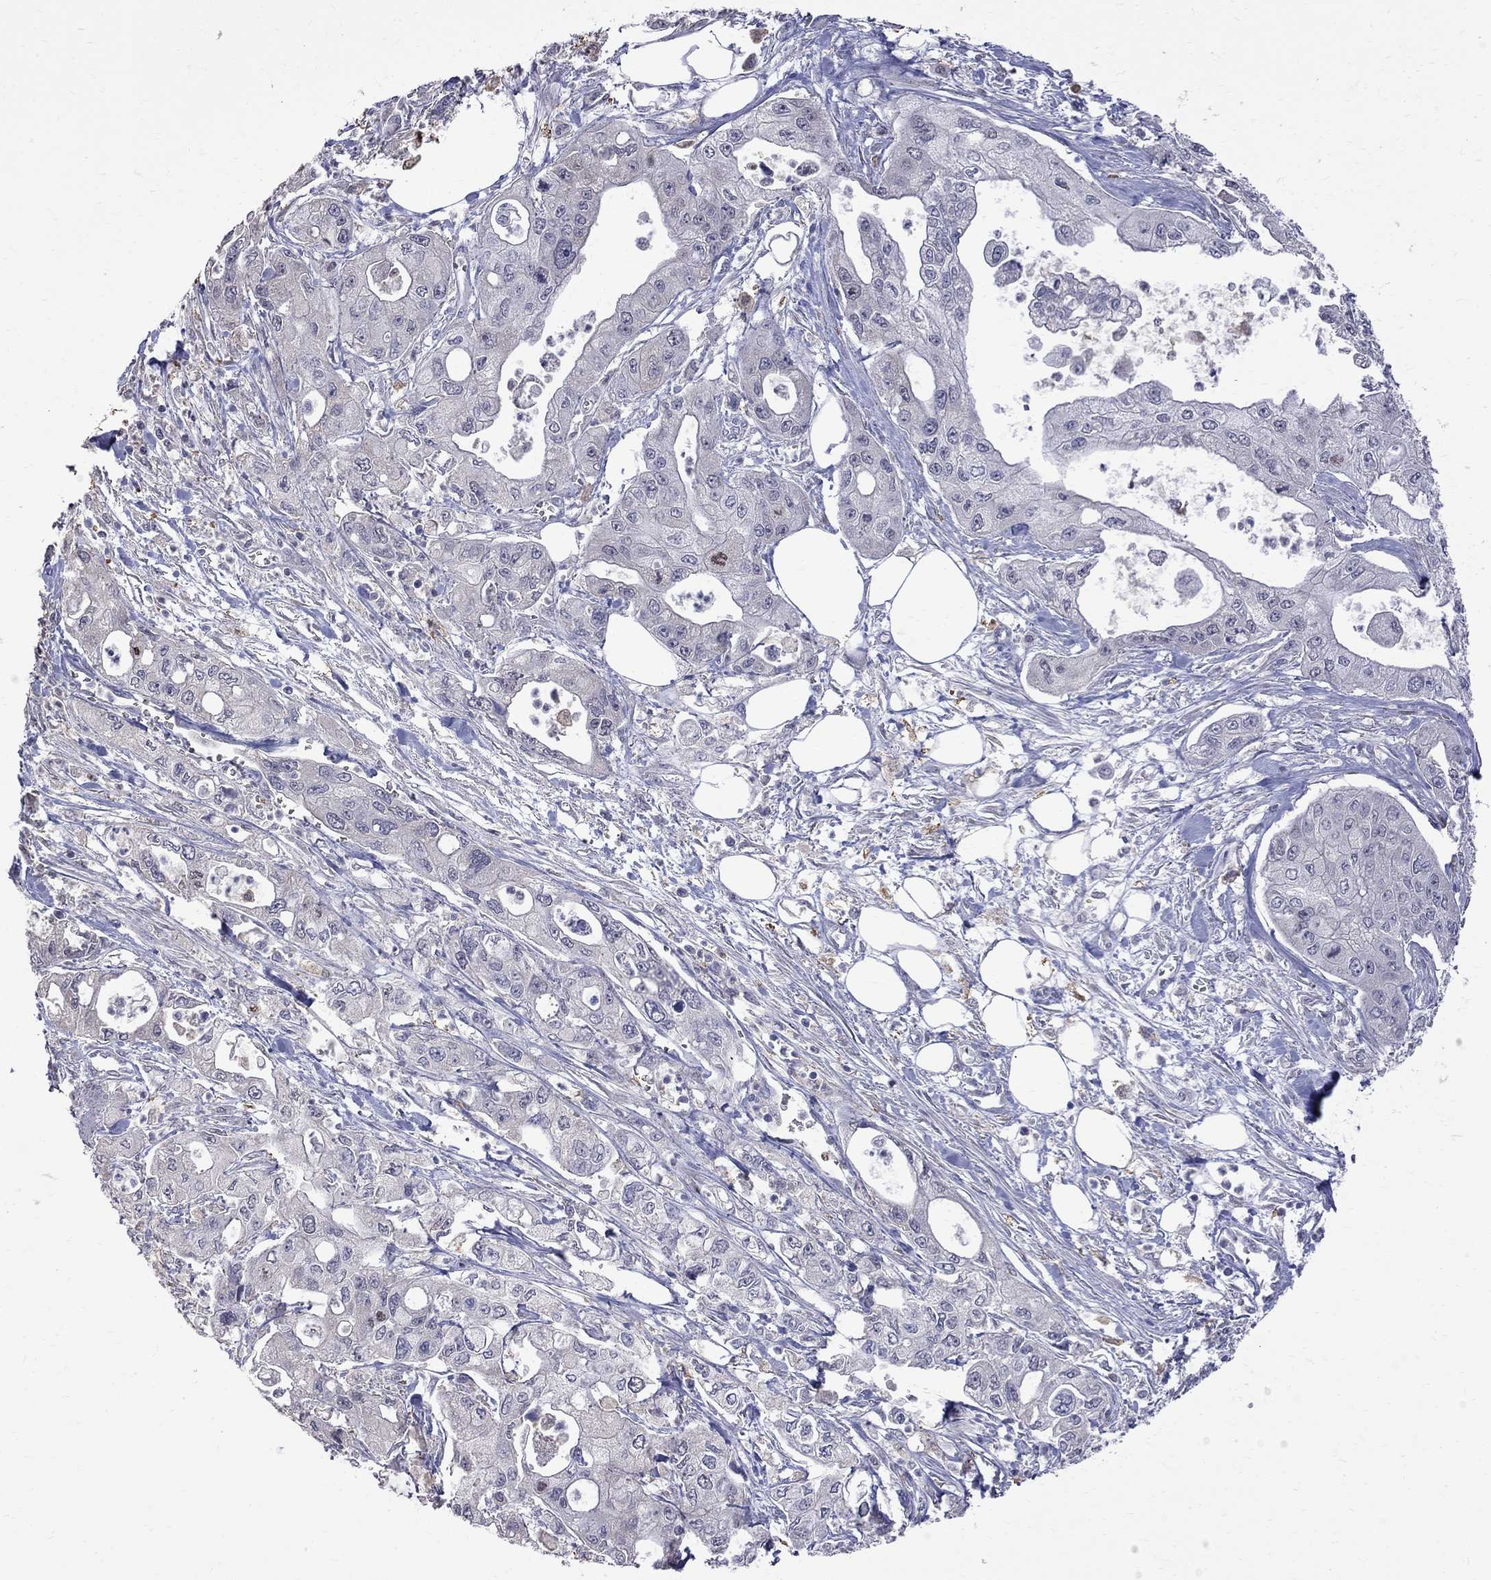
{"staining": {"intensity": "negative", "quantity": "none", "location": "none"}, "tissue": "pancreatic cancer", "cell_type": "Tumor cells", "image_type": "cancer", "snomed": [{"axis": "morphology", "description": "Adenocarcinoma, NOS"}, {"axis": "topography", "description": "Pancreas"}], "caption": "Immunohistochemistry micrograph of pancreatic adenocarcinoma stained for a protein (brown), which demonstrates no expression in tumor cells.", "gene": "CKAP2", "patient": {"sex": "male", "age": 70}}